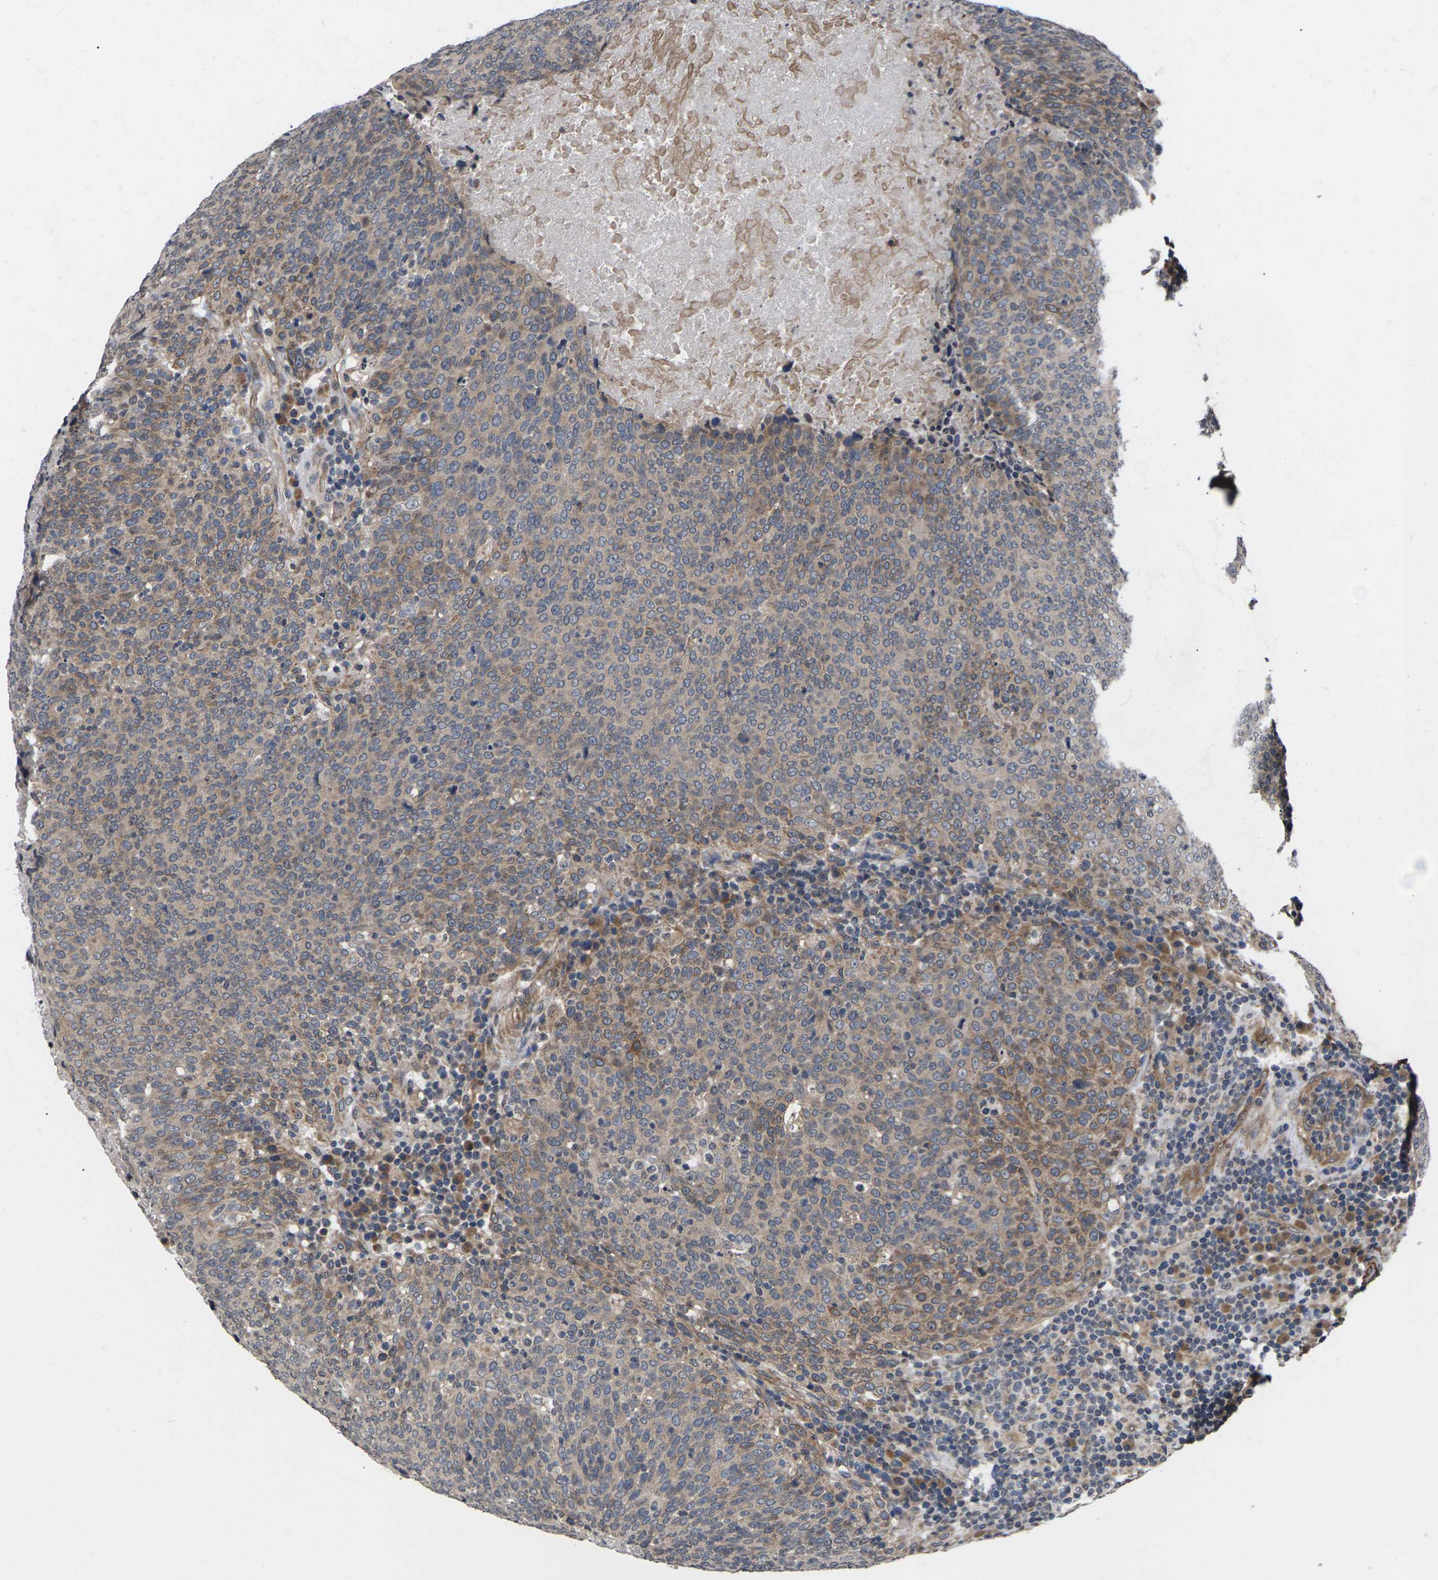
{"staining": {"intensity": "weak", "quantity": ">75%", "location": "cytoplasmic/membranous"}, "tissue": "head and neck cancer", "cell_type": "Tumor cells", "image_type": "cancer", "snomed": [{"axis": "morphology", "description": "Squamous cell carcinoma, NOS"}, {"axis": "morphology", "description": "Squamous cell carcinoma, metastatic, NOS"}, {"axis": "topography", "description": "Lymph node"}, {"axis": "topography", "description": "Head-Neck"}], "caption": "A brown stain shows weak cytoplasmic/membranous expression of a protein in human head and neck squamous cell carcinoma tumor cells.", "gene": "DKK2", "patient": {"sex": "male", "age": 62}}